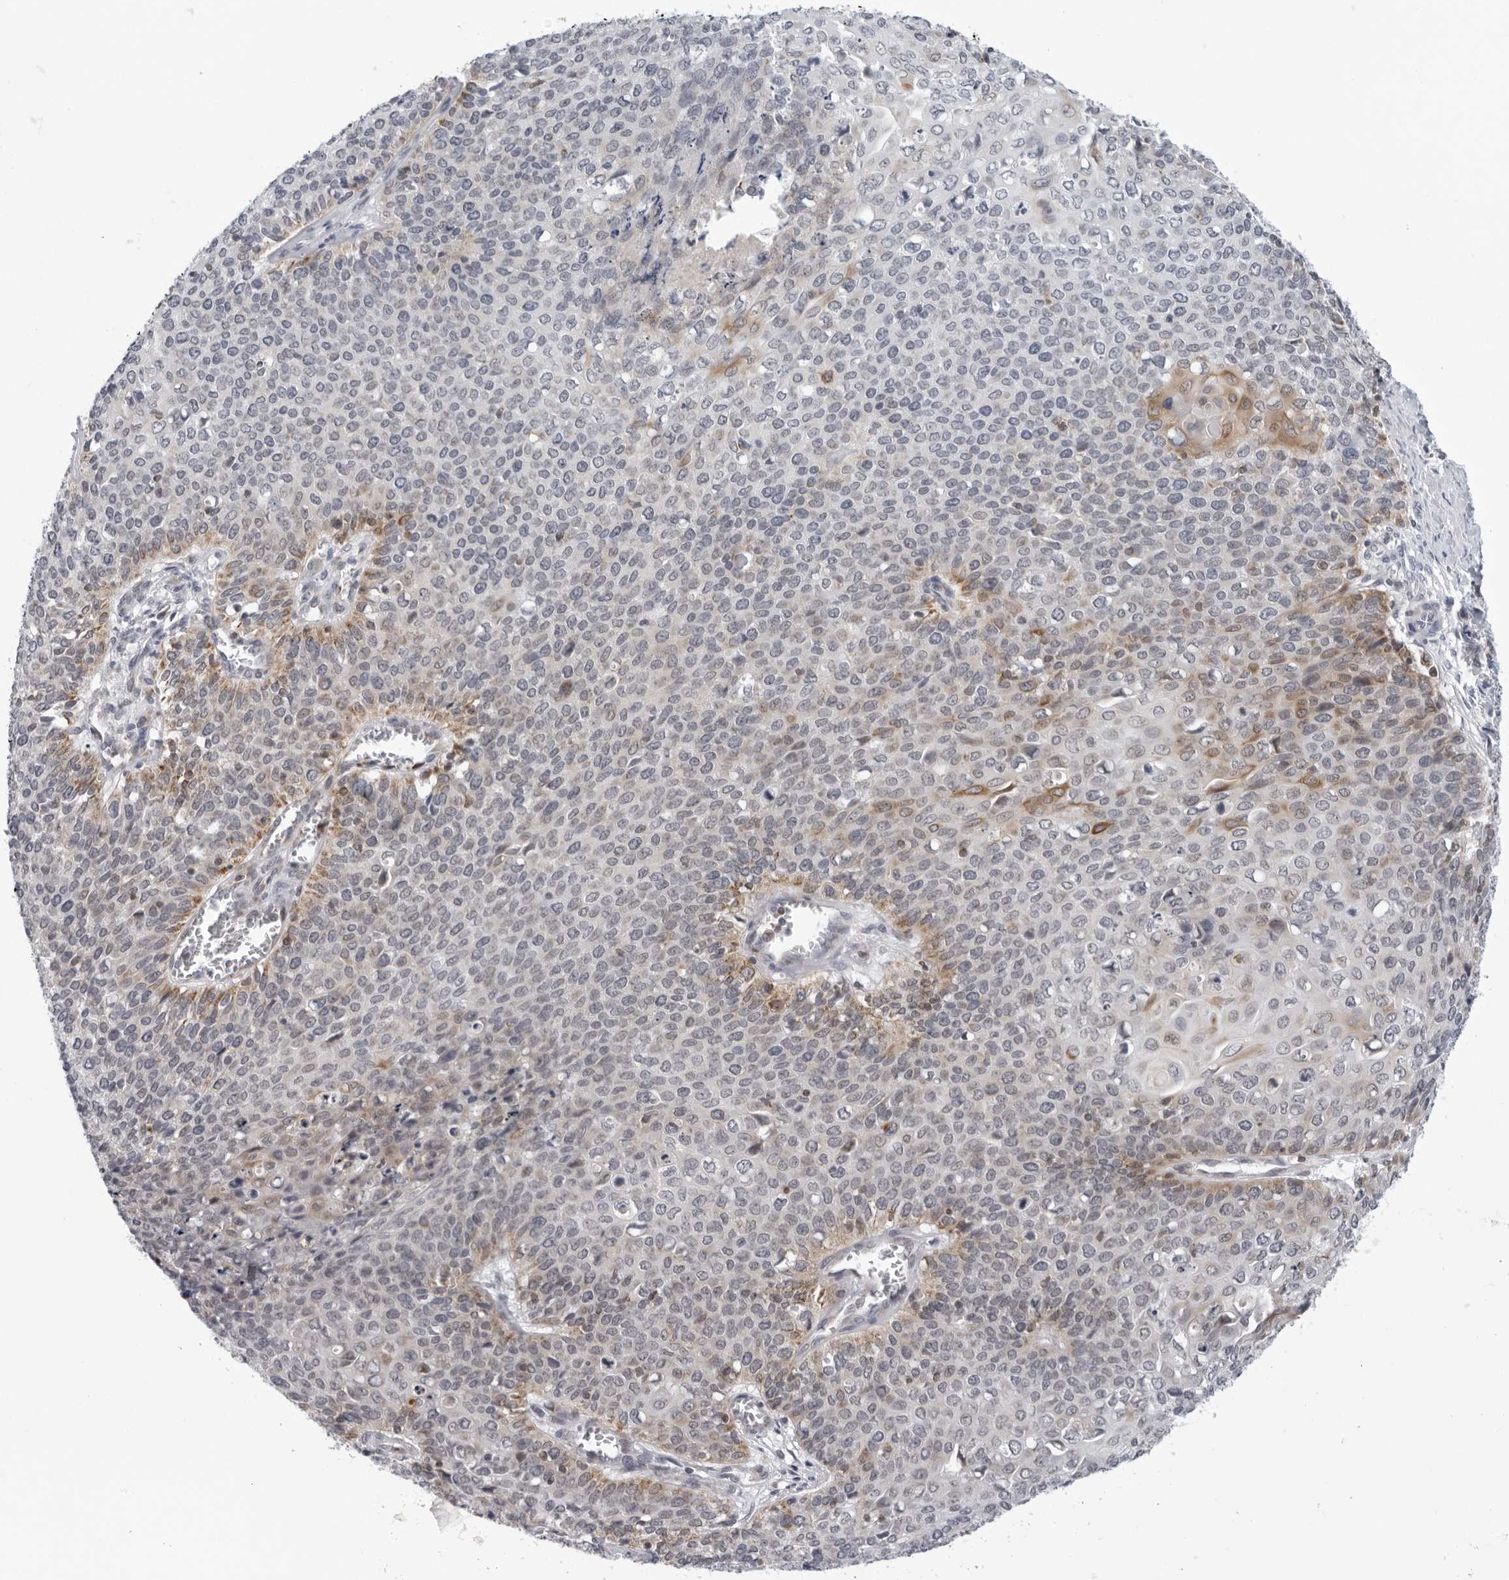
{"staining": {"intensity": "moderate", "quantity": "<25%", "location": "cytoplasmic/membranous"}, "tissue": "cervical cancer", "cell_type": "Tumor cells", "image_type": "cancer", "snomed": [{"axis": "morphology", "description": "Squamous cell carcinoma, NOS"}, {"axis": "topography", "description": "Cervix"}], "caption": "Cervical cancer (squamous cell carcinoma) stained with a protein marker reveals moderate staining in tumor cells.", "gene": "CPT2", "patient": {"sex": "female", "age": 39}}